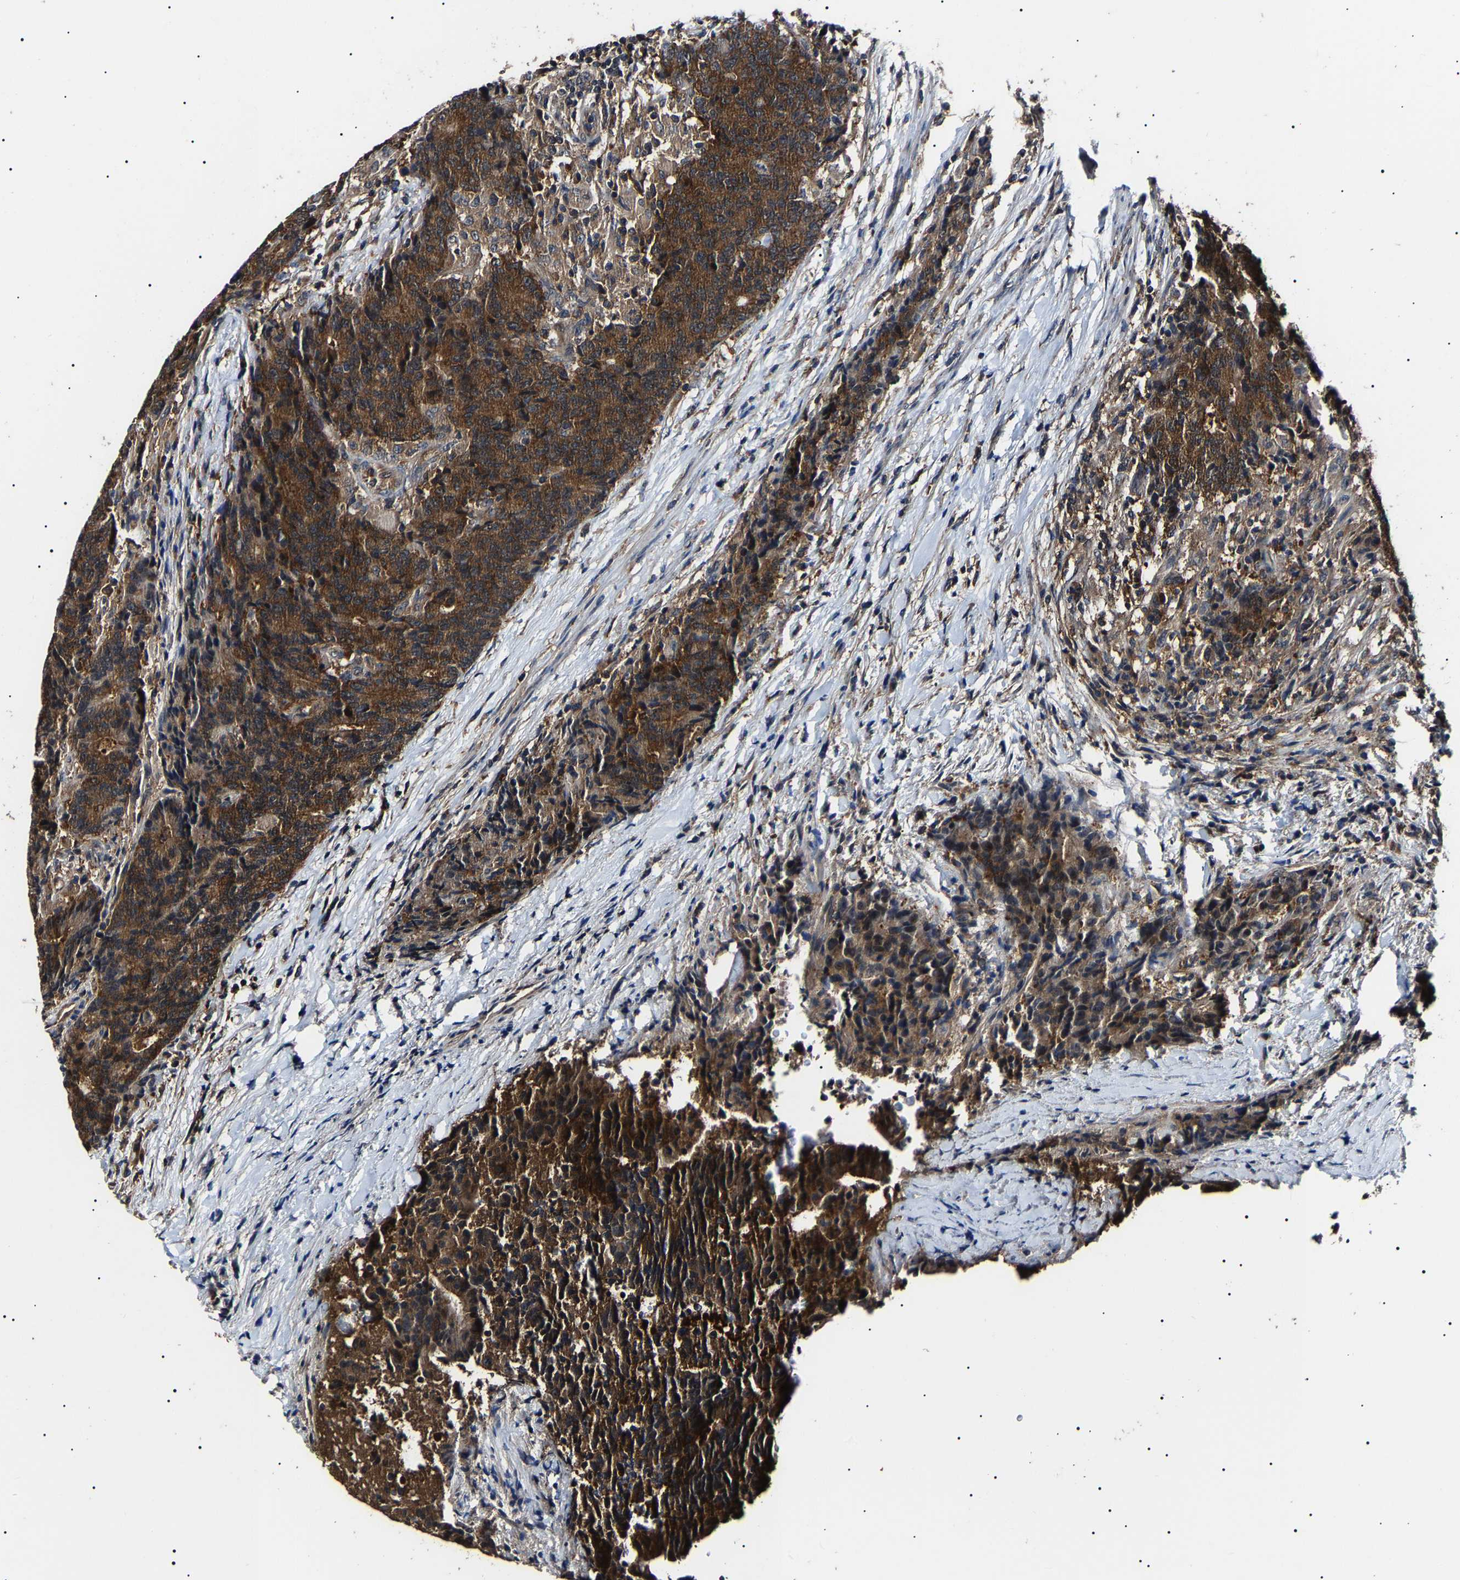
{"staining": {"intensity": "strong", "quantity": ">75%", "location": "cytoplasmic/membranous"}, "tissue": "colorectal cancer", "cell_type": "Tumor cells", "image_type": "cancer", "snomed": [{"axis": "morphology", "description": "Normal tissue, NOS"}, {"axis": "morphology", "description": "Adenocarcinoma, NOS"}, {"axis": "topography", "description": "Colon"}], "caption": "Approximately >75% of tumor cells in human colorectal cancer demonstrate strong cytoplasmic/membranous protein staining as visualized by brown immunohistochemical staining.", "gene": "CCT8", "patient": {"sex": "female", "age": 75}}